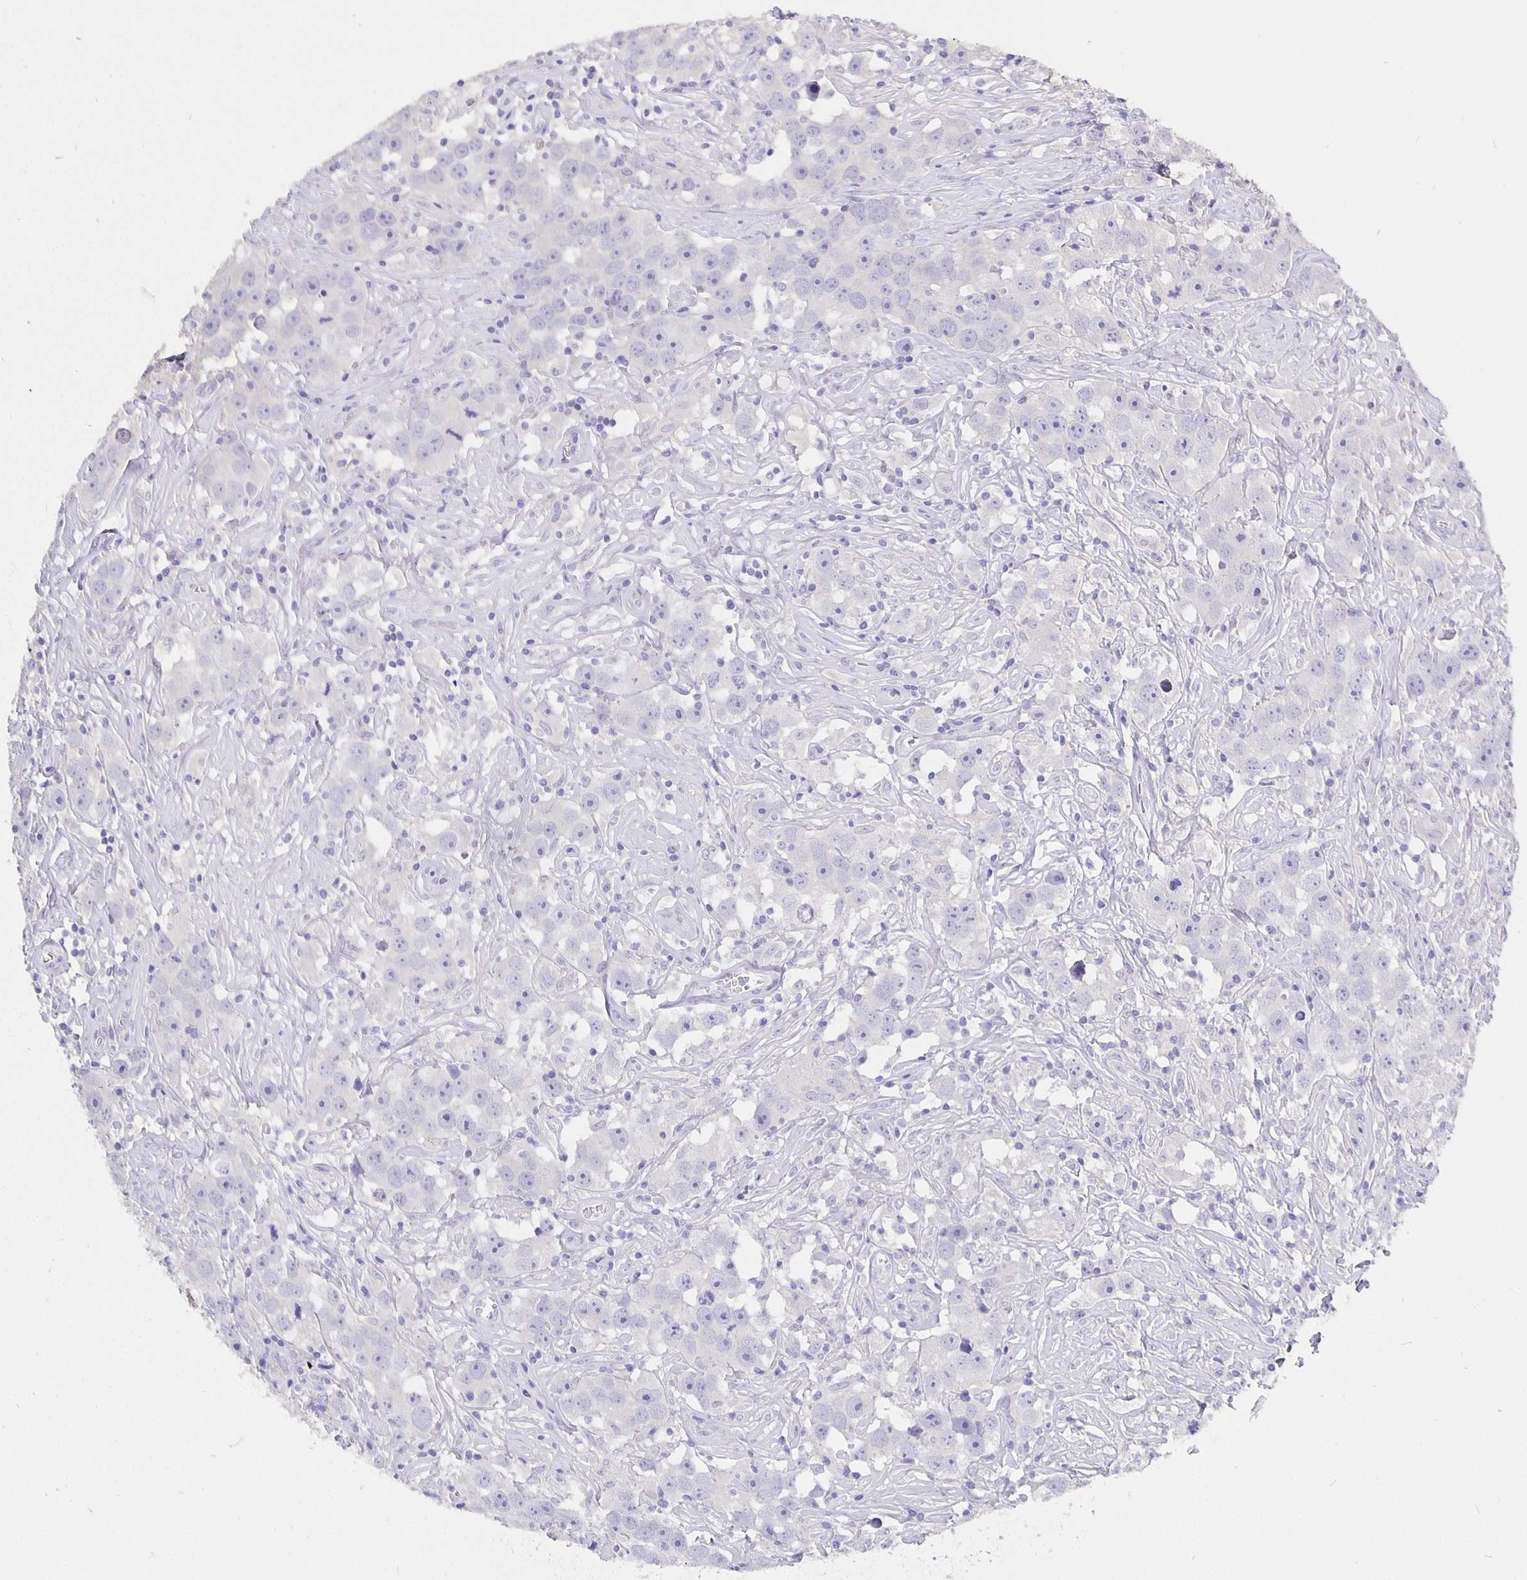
{"staining": {"intensity": "negative", "quantity": "none", "location": "none"}, "tissue": "testis cancer", "cell_type": "Tumor cells", "image_type": "cancer", "snomed": [{"axis": "morphology", "description": "Seminoma, NOS"}, {"axis": "topography", "description": "Testis"}], "caption": "Immunohistochemistry image of neoplastic tissue: human testis cancer (seminoma) stained with DAB exhibits no significant protein positivity in tumor cells.", "gene": "CFAP74", "patient": {"sex": "male", "age": 49}}